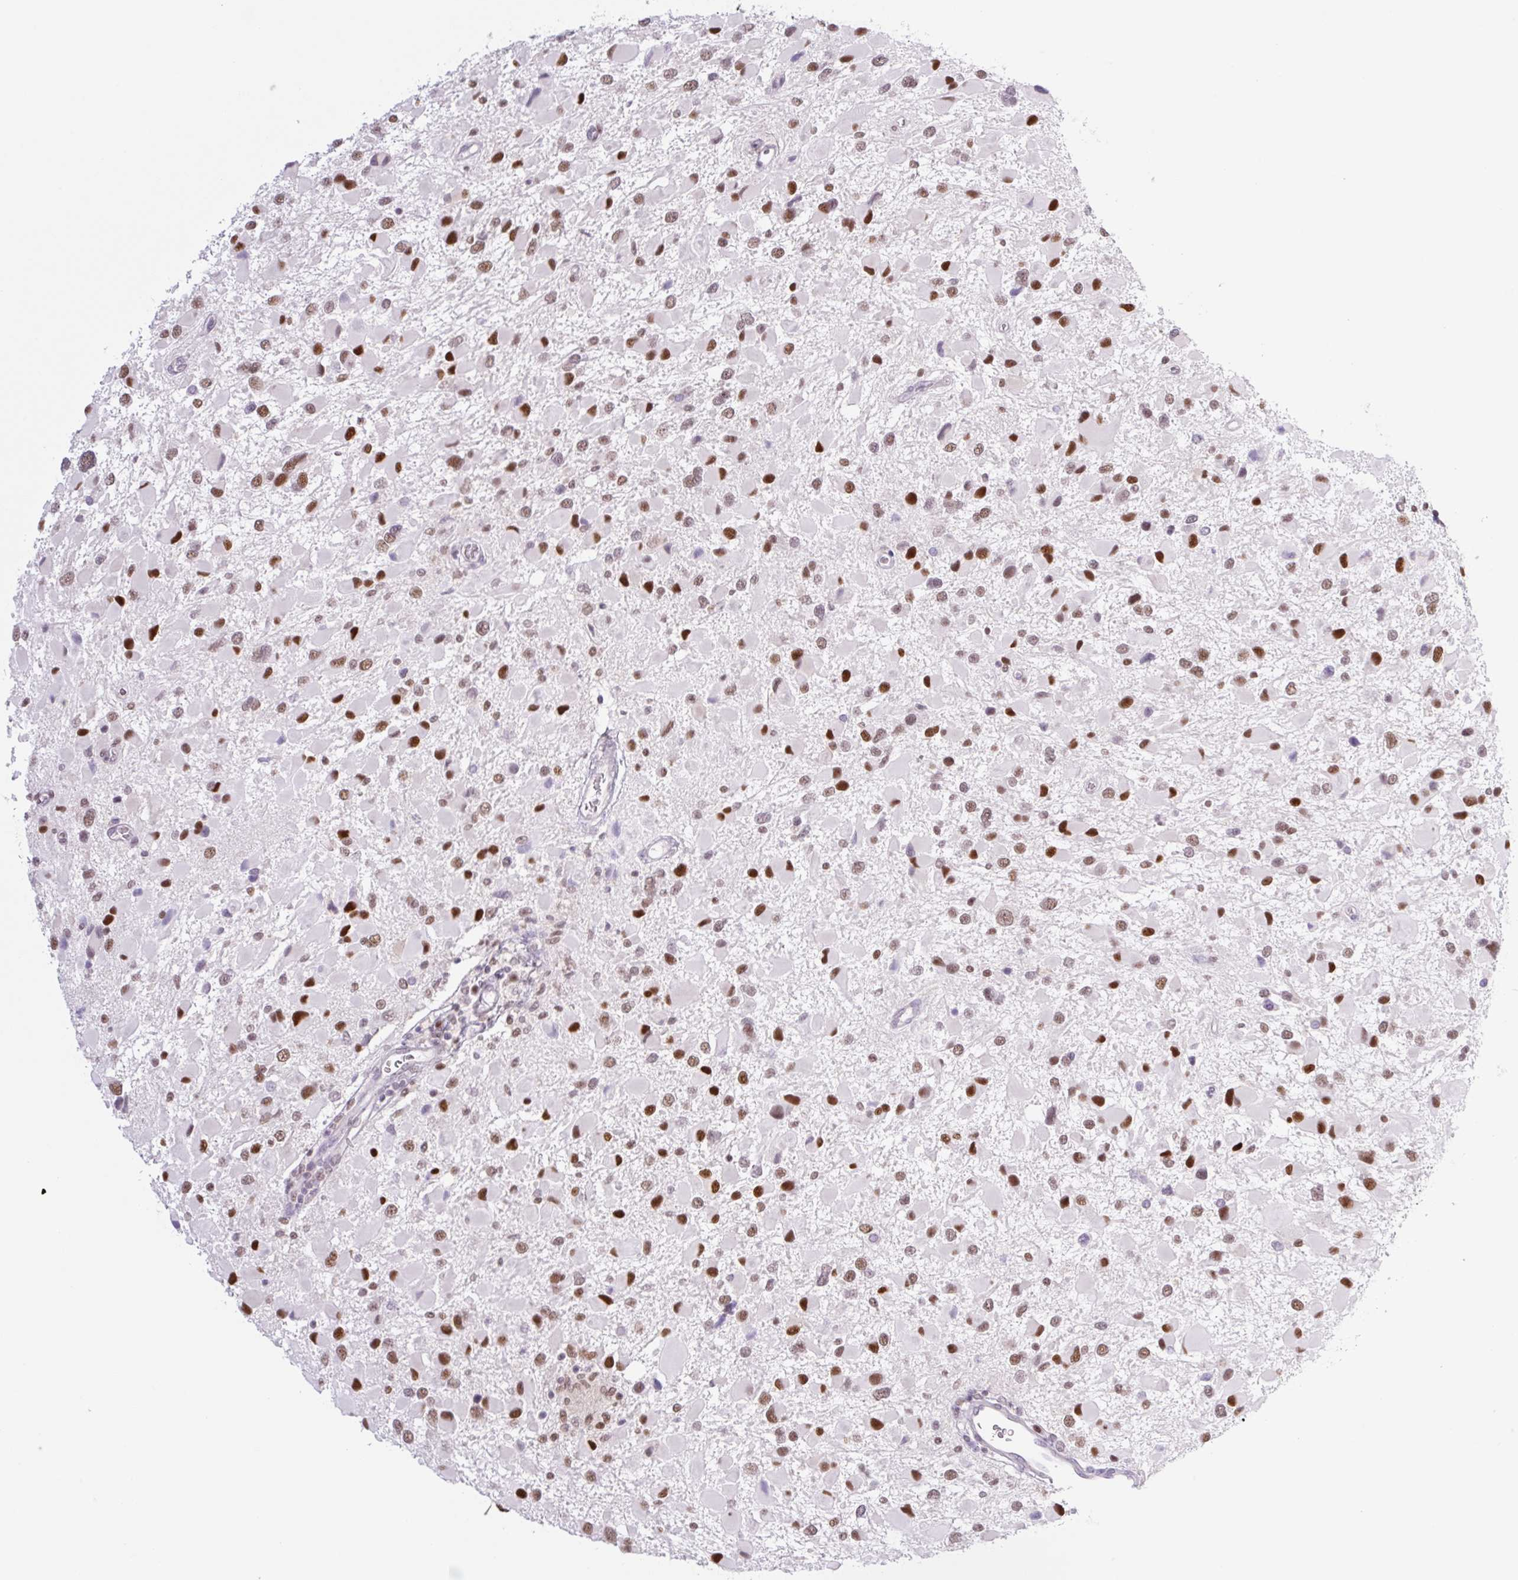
{"staining": {"intensity": "strong", "quantity": ">75%", "location": "nuclear"}, "tissue": "glioma", "cell_type": "Tumor cells", "image_type": "cancer", "snomed": [{"axis": "morphology", "description": "Glioma, malignant, High grade"}, {"axis": "topography", "description": "Brain"}], "caption": "Human glioma stained for a protein (brown) shows strong nuclear positive positivity in about >75% of tumor cells.", "gene": "TLE3", "patient": {"sex": "male", "age": 53}}